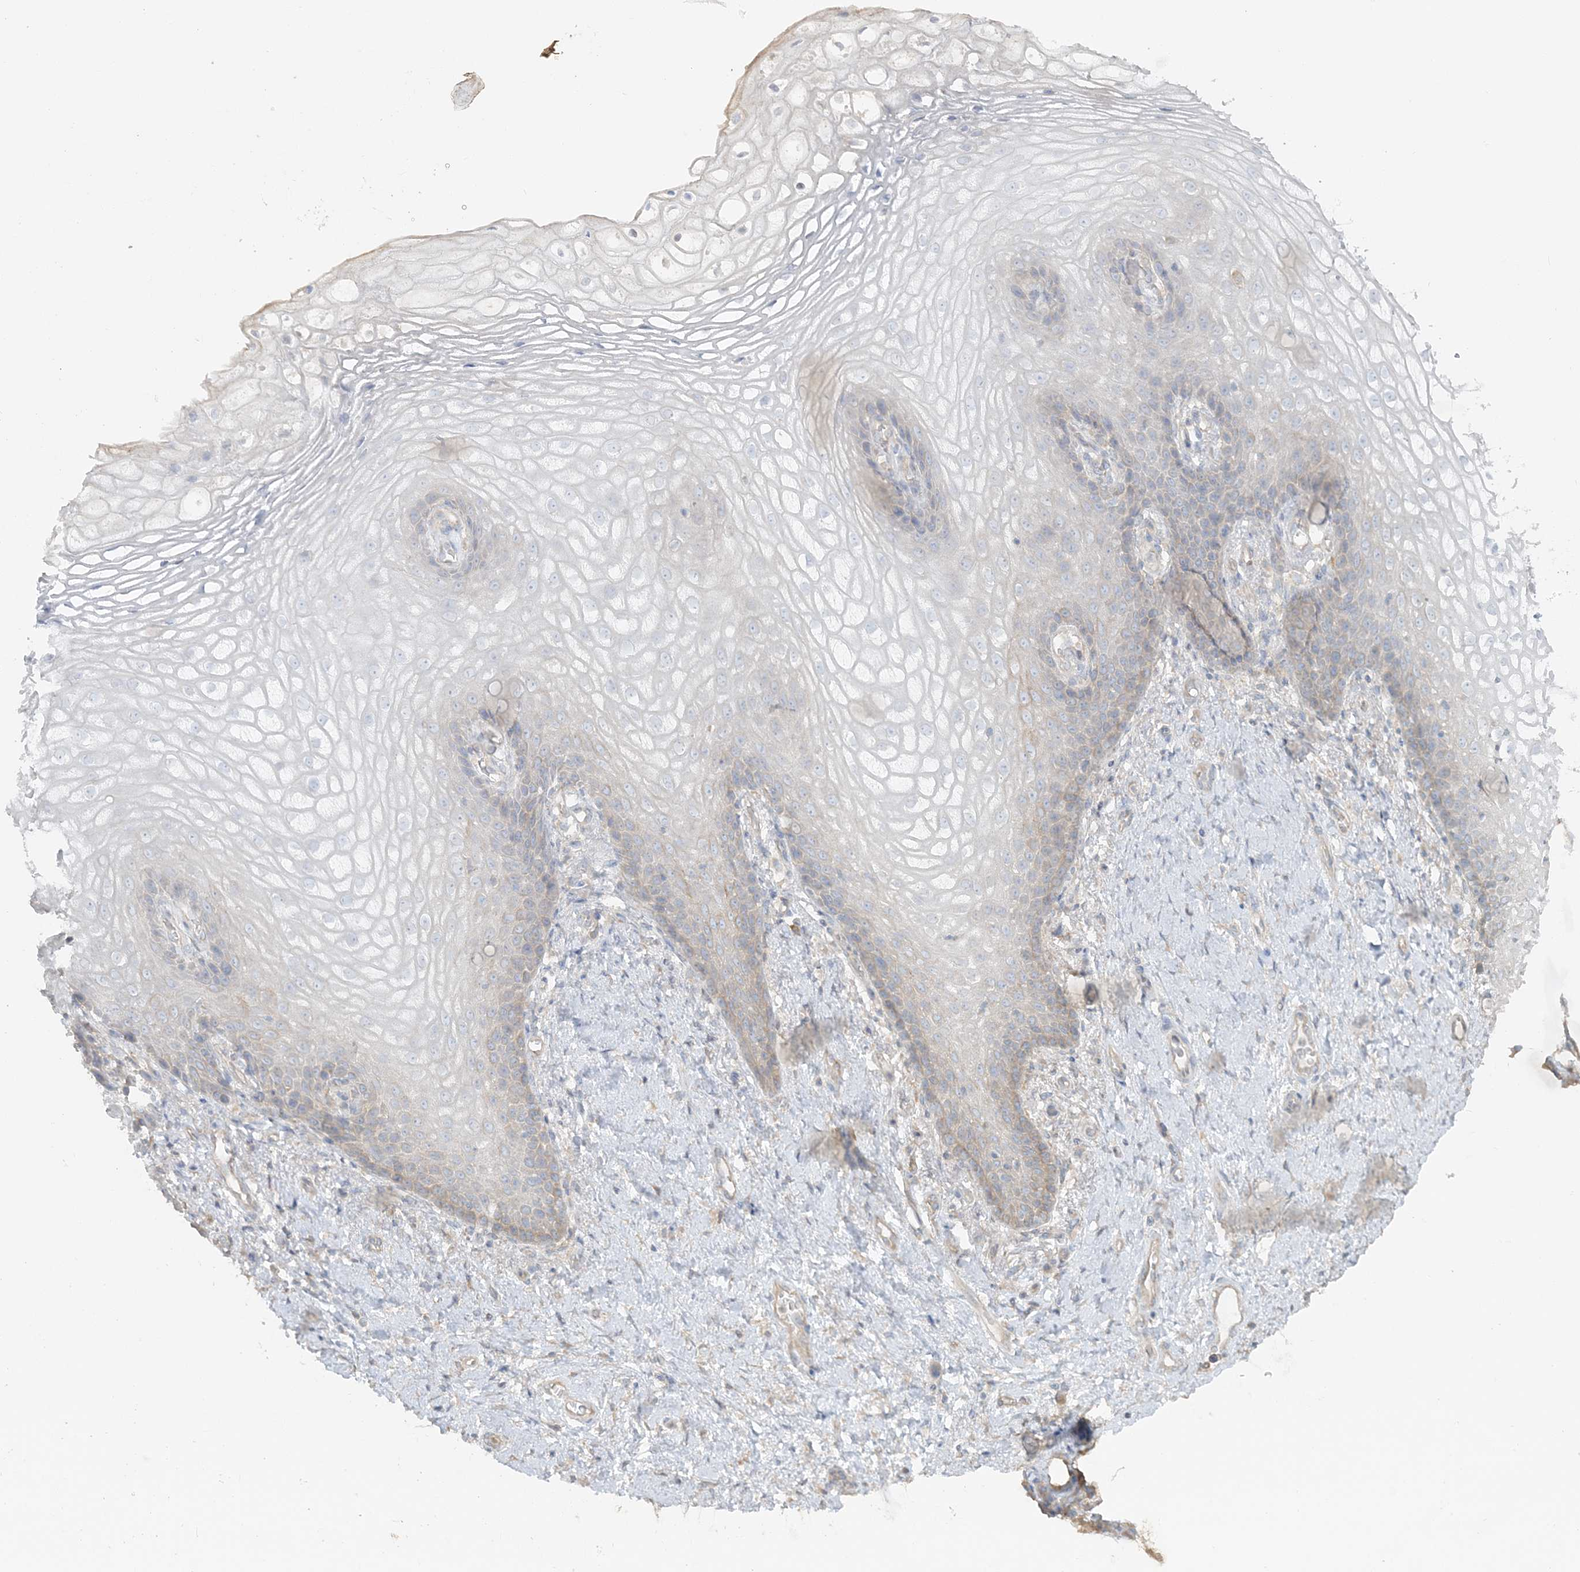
{"staining": {"intensity": "weak", "quantity": "<25%", "location": "cytoplasmic/membranous"}, "tissue": "vagina", "cell_type": "Squamous epithelial cells", "image_type": "normal", "snomed": [{"axis": "morphology", "description": "Normal tissue, NOS"}, {"axis": "topography", "description": "Vagina"}], "caption": "The immunohistochemistry (IHC) micrograph has no significant positivity in squamous epithelial cells of vagina. (Brightfield microscopy of DAB IHC at high magnification).", "gene": "TBC1D5", "patient": {"sex": "female", "age": 60}}